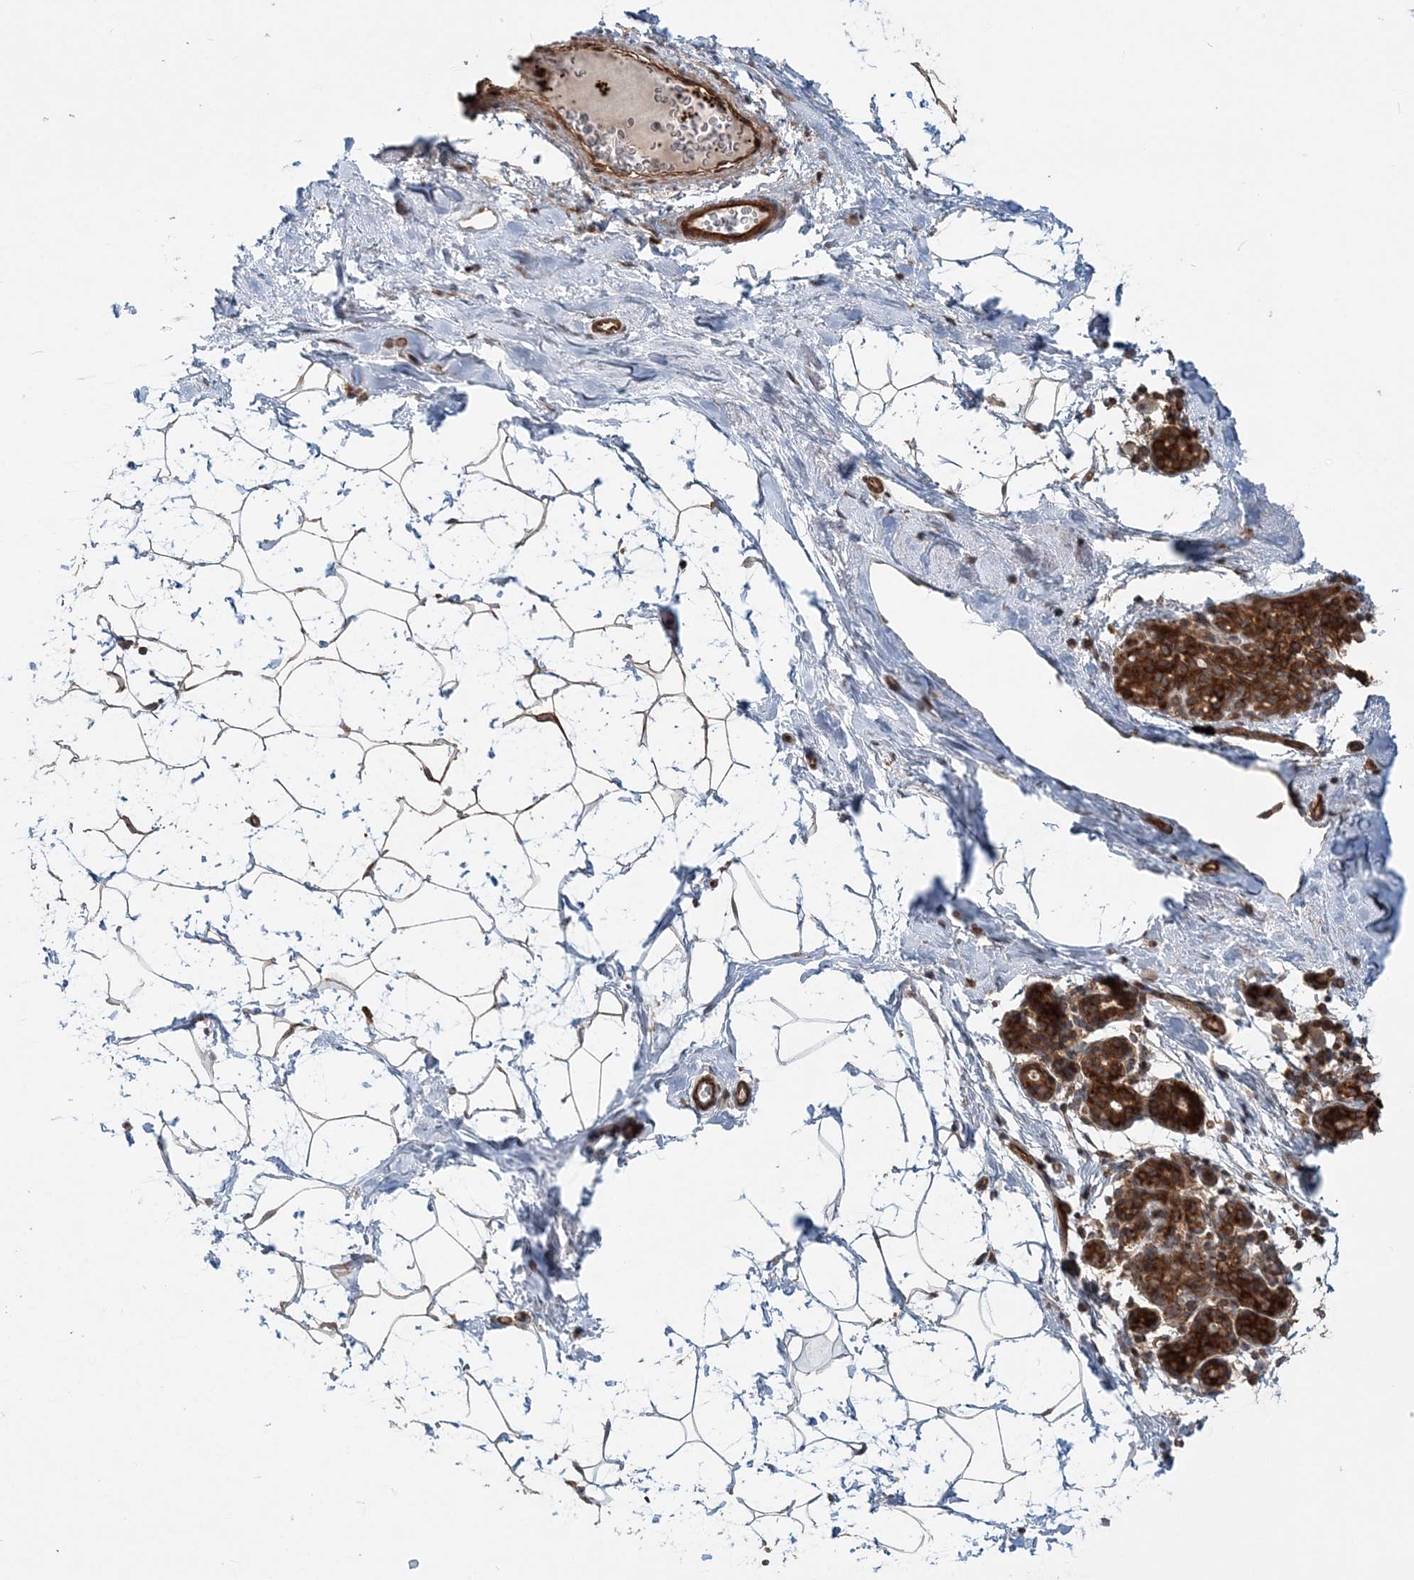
{"staining": {"intensity": "weak", "quantity": "25%-75%", "location": "cytoplasmic/membranous"}, "tissue": "breast", "cell_type": "Adipocytes", "image_type": "normal", "snomed": [{"axis": "morphology", "description": "Normal tissue, NOS"}, {"axis": "morphology", "description": "Lobular carcinoma"}, {"axis": "topography", "description": "Breast"}], "caption": "A low amount of weak cytoplasmic/membranous staining is present in about 25%-75% of adipocytes in benign breast. (brown staining indicates protein expression, while blue staining denotes nuclei).", "gene": "GEMIN5", "patient": {"sex": "female", "age": 62}}